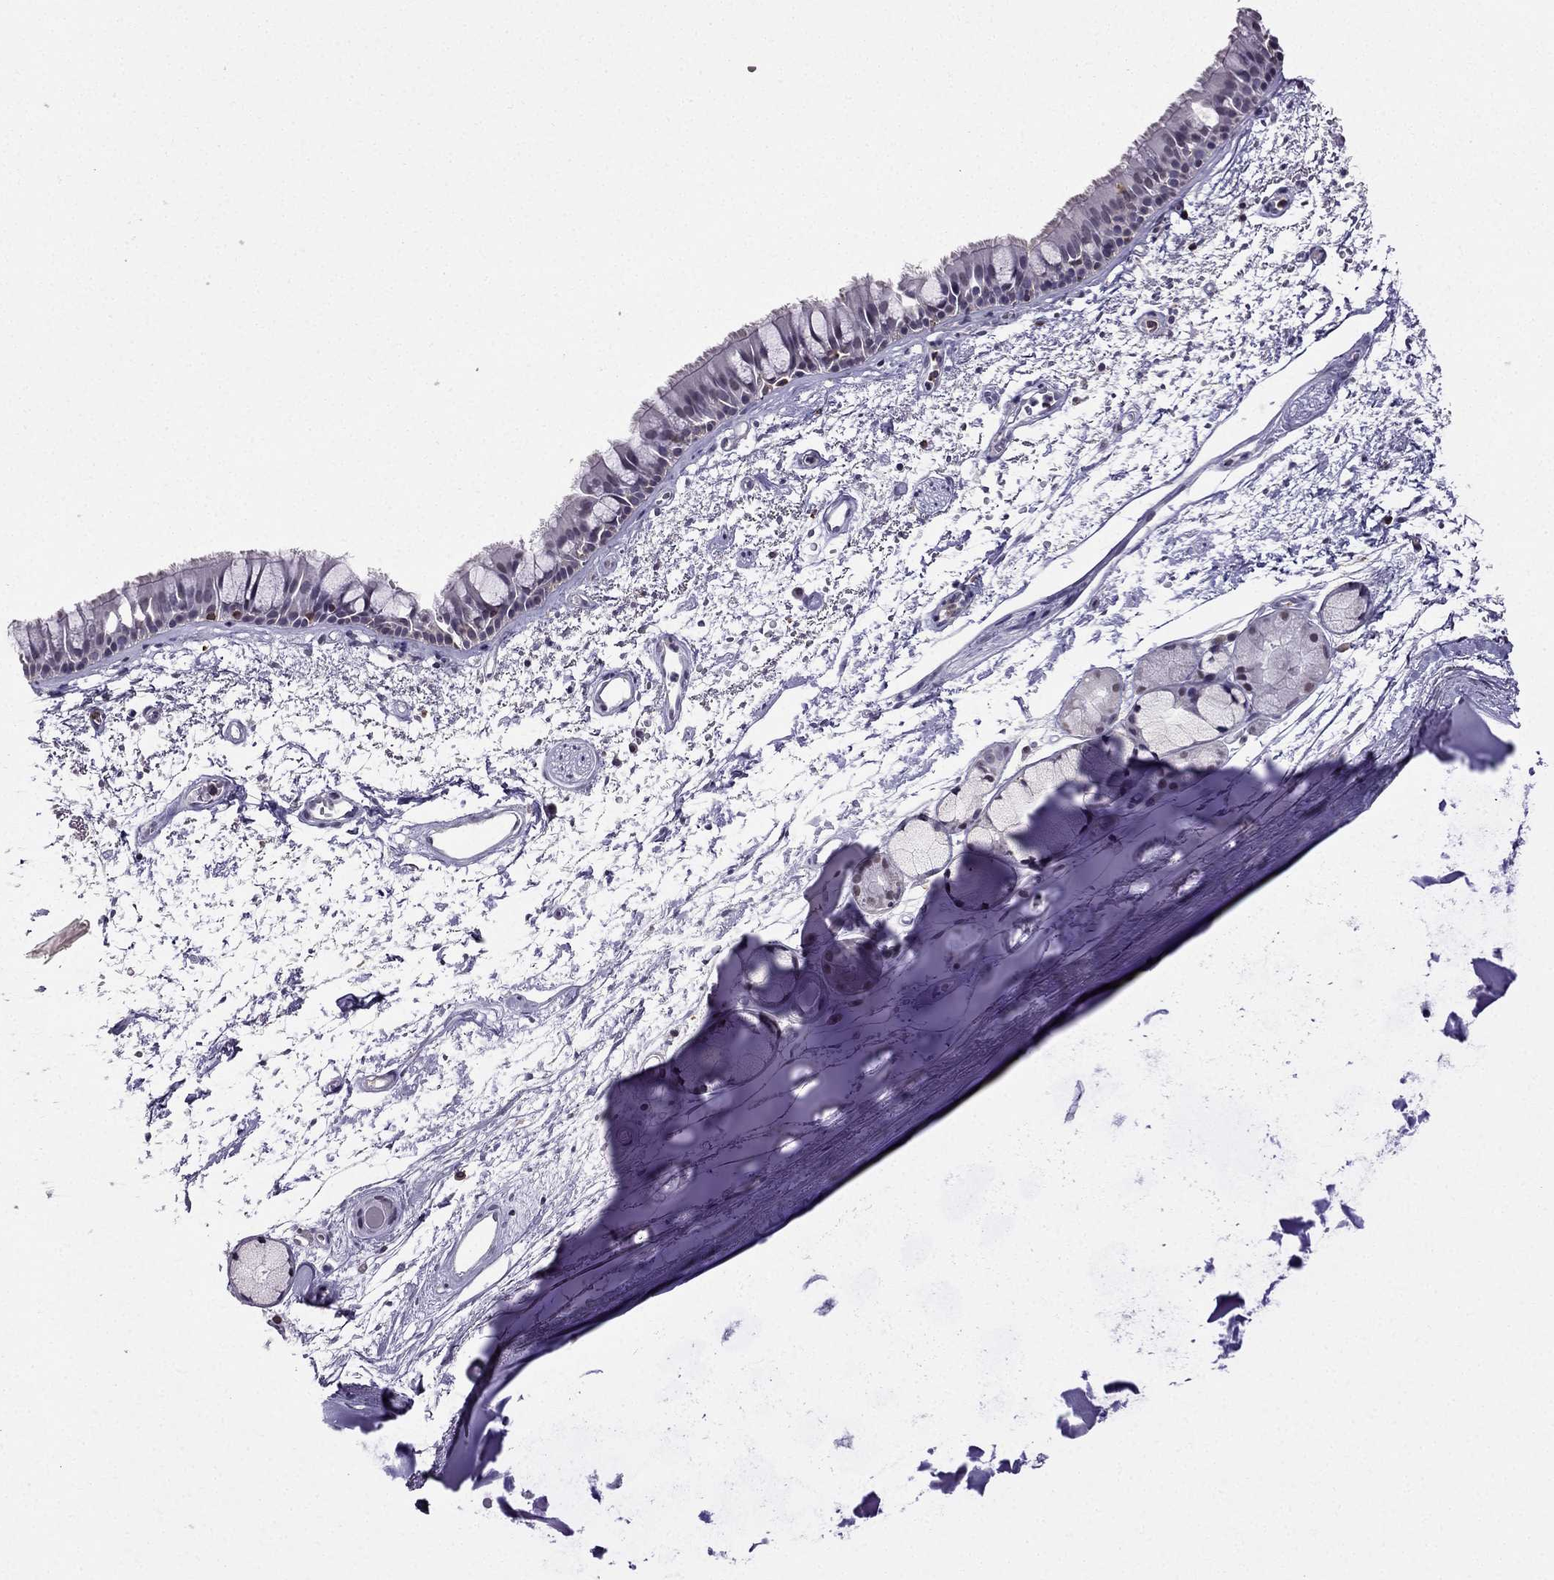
{"staining": {"intensity": "moderate", "quantity": "<25%", "location": "cytoplasmic/membranous"}, "tissue": "bronchus", "cell_type": "Respiratory epithelial cells", "image_type": "normal", "snomed": [{"axis": "morphology", "description": "Normal tissue, NOS"}, {"axis": "topography", "description": "Cartilage tissue"}, {"axis": "topography", "description": "Bronchus"}], "caption": "Bronchus was stained to show a protein in brown. There is low levels of moderate cytoplasmic/membranous positivity in about <25% of respiratory epithelial cells. (DAB (3,3'-diaminobenzidine) IHC with brightfield microscopy, high magnification).", "gene": "CCK", "patient": {"sex": "male", "age": 66}}